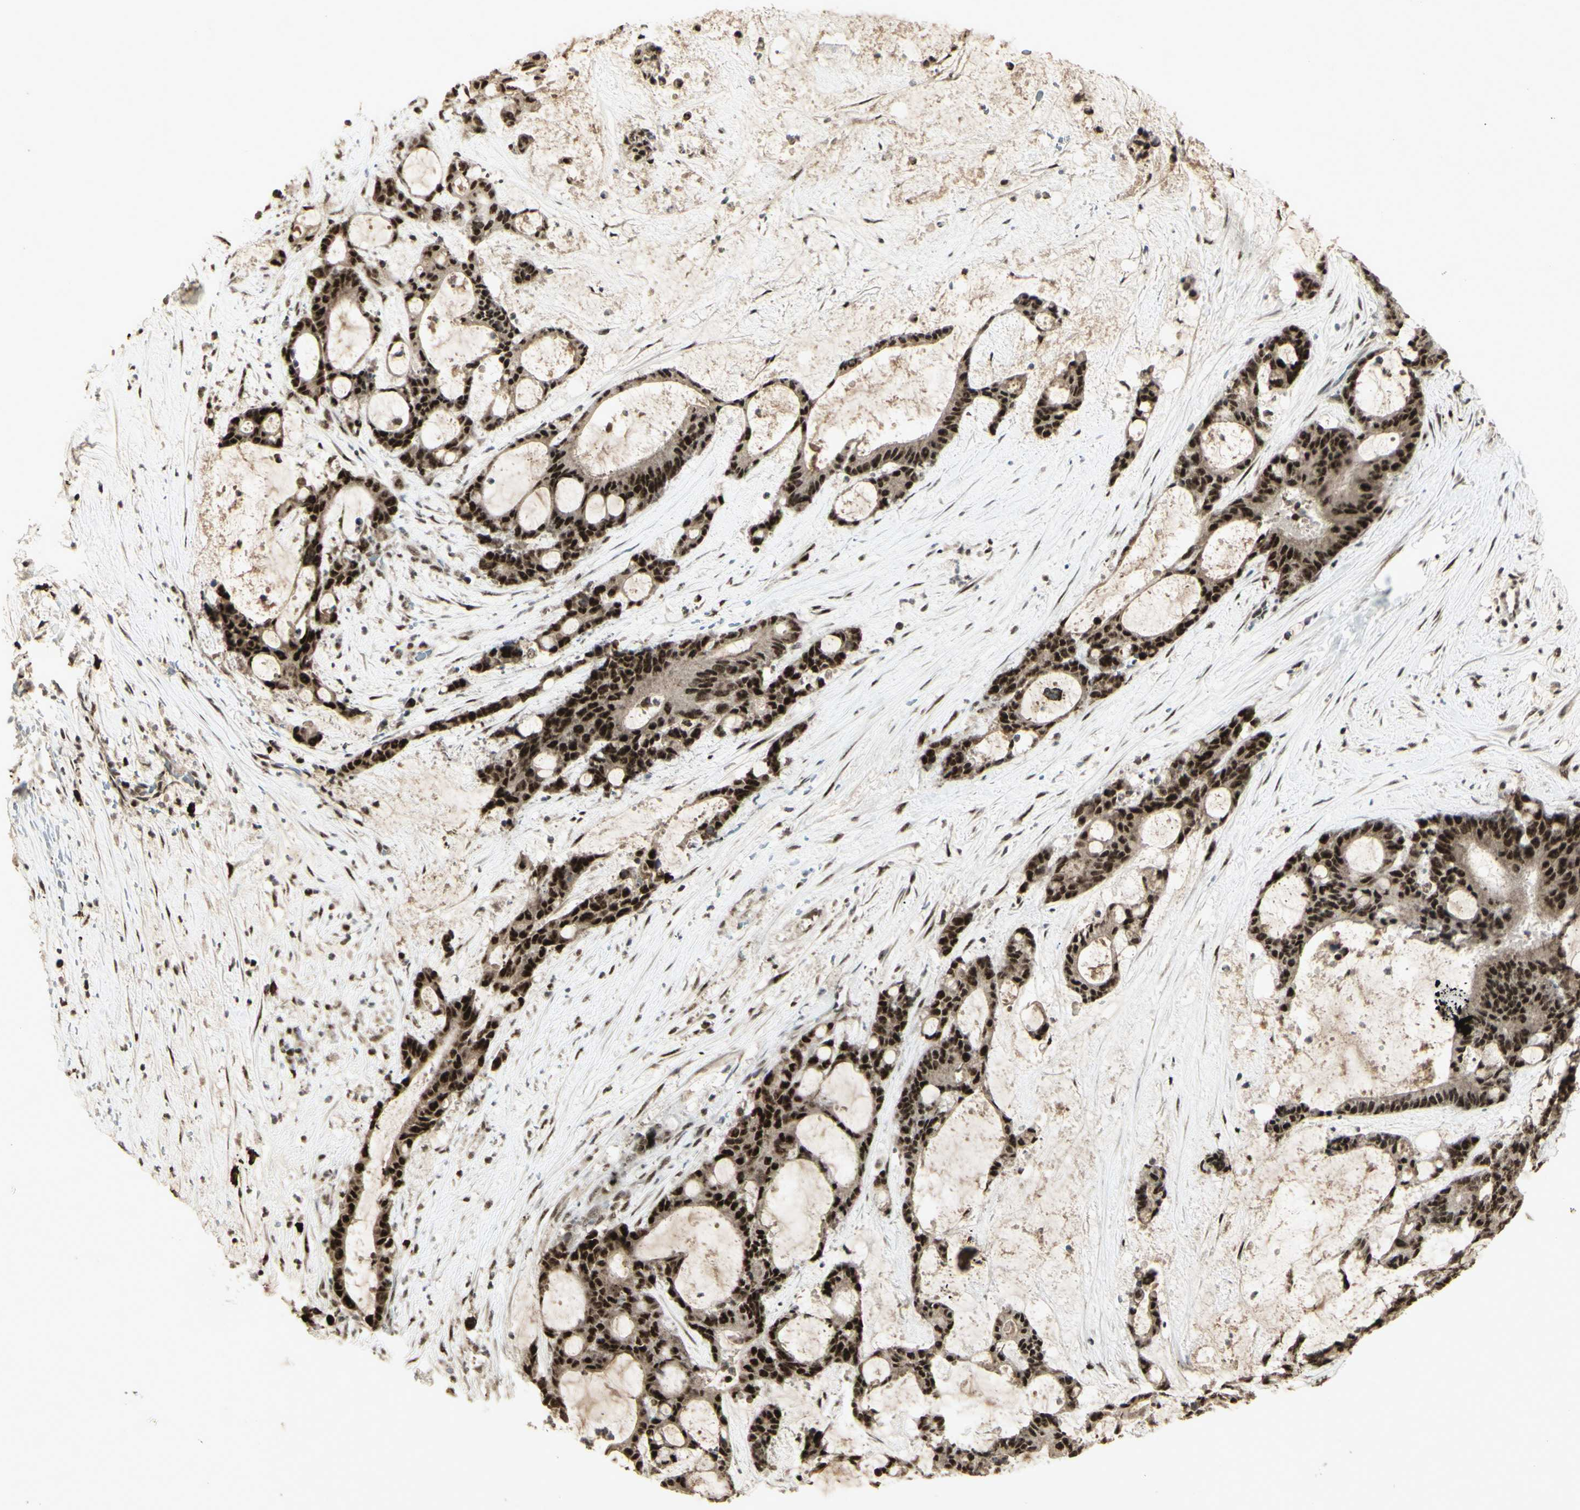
{"staining": {"intensity": "strong", "quantity": ">75%", "location": "nuclear"}, "tissue": "liver cancer", "cell_type": "Tumor cells", "image_type": "cancer", "snomed": [{"axis": "morphology", "description": "Cholangiocarcinoma"}, {"axis": "topography", "description": "Liver"}], "caption": "Liver cancer stained with DAB (3,3'-diaminobenzidine) immunohistochemistry (IHC) shows high levels of strong nuclear positivity in approximately >75% of tumor cells.", "gene": "CCNT1", "patient": {"sex": "female", "age": 73}}